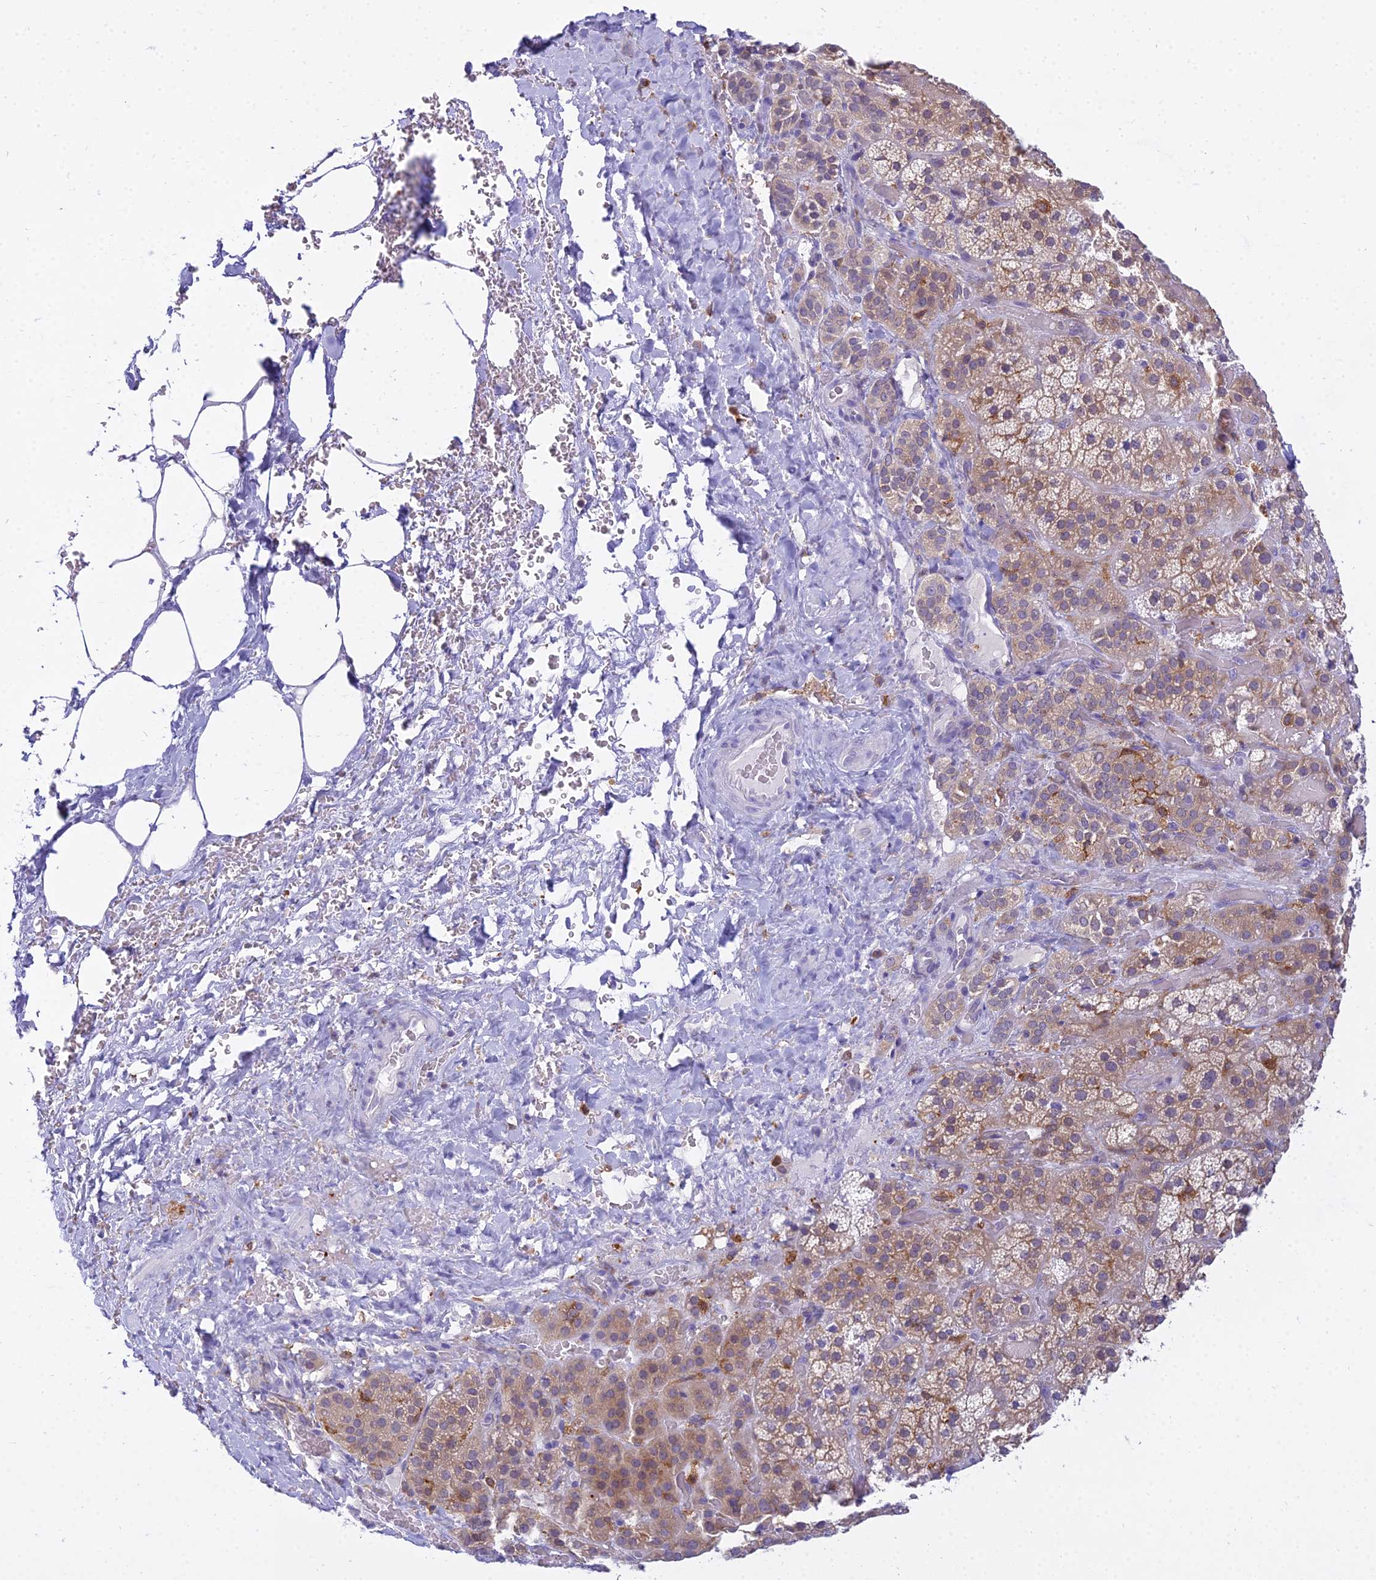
{"staining": {"intensity": "moderate", "quantity": ">75%", "location": "cytoplasmic/membranous"}, "tissue": "adrenal gland", "cell_type": "Glandular cells", "image_type": "normal", "snomed": [{"axis": "morphology", "description": "Normal tissue, NOS"}, {"axis": "topography", "description": "Adrenal gland"}], "caption": "This image demonstrates immunohistochemistry (IHC) staining of benign adrenal gland, with medium moderate cytoplasmic/membranous staining in approximately >75% of glandular cells.", "gene": "UBE2G1", "patient": {"sex": "male", "age": 57}}